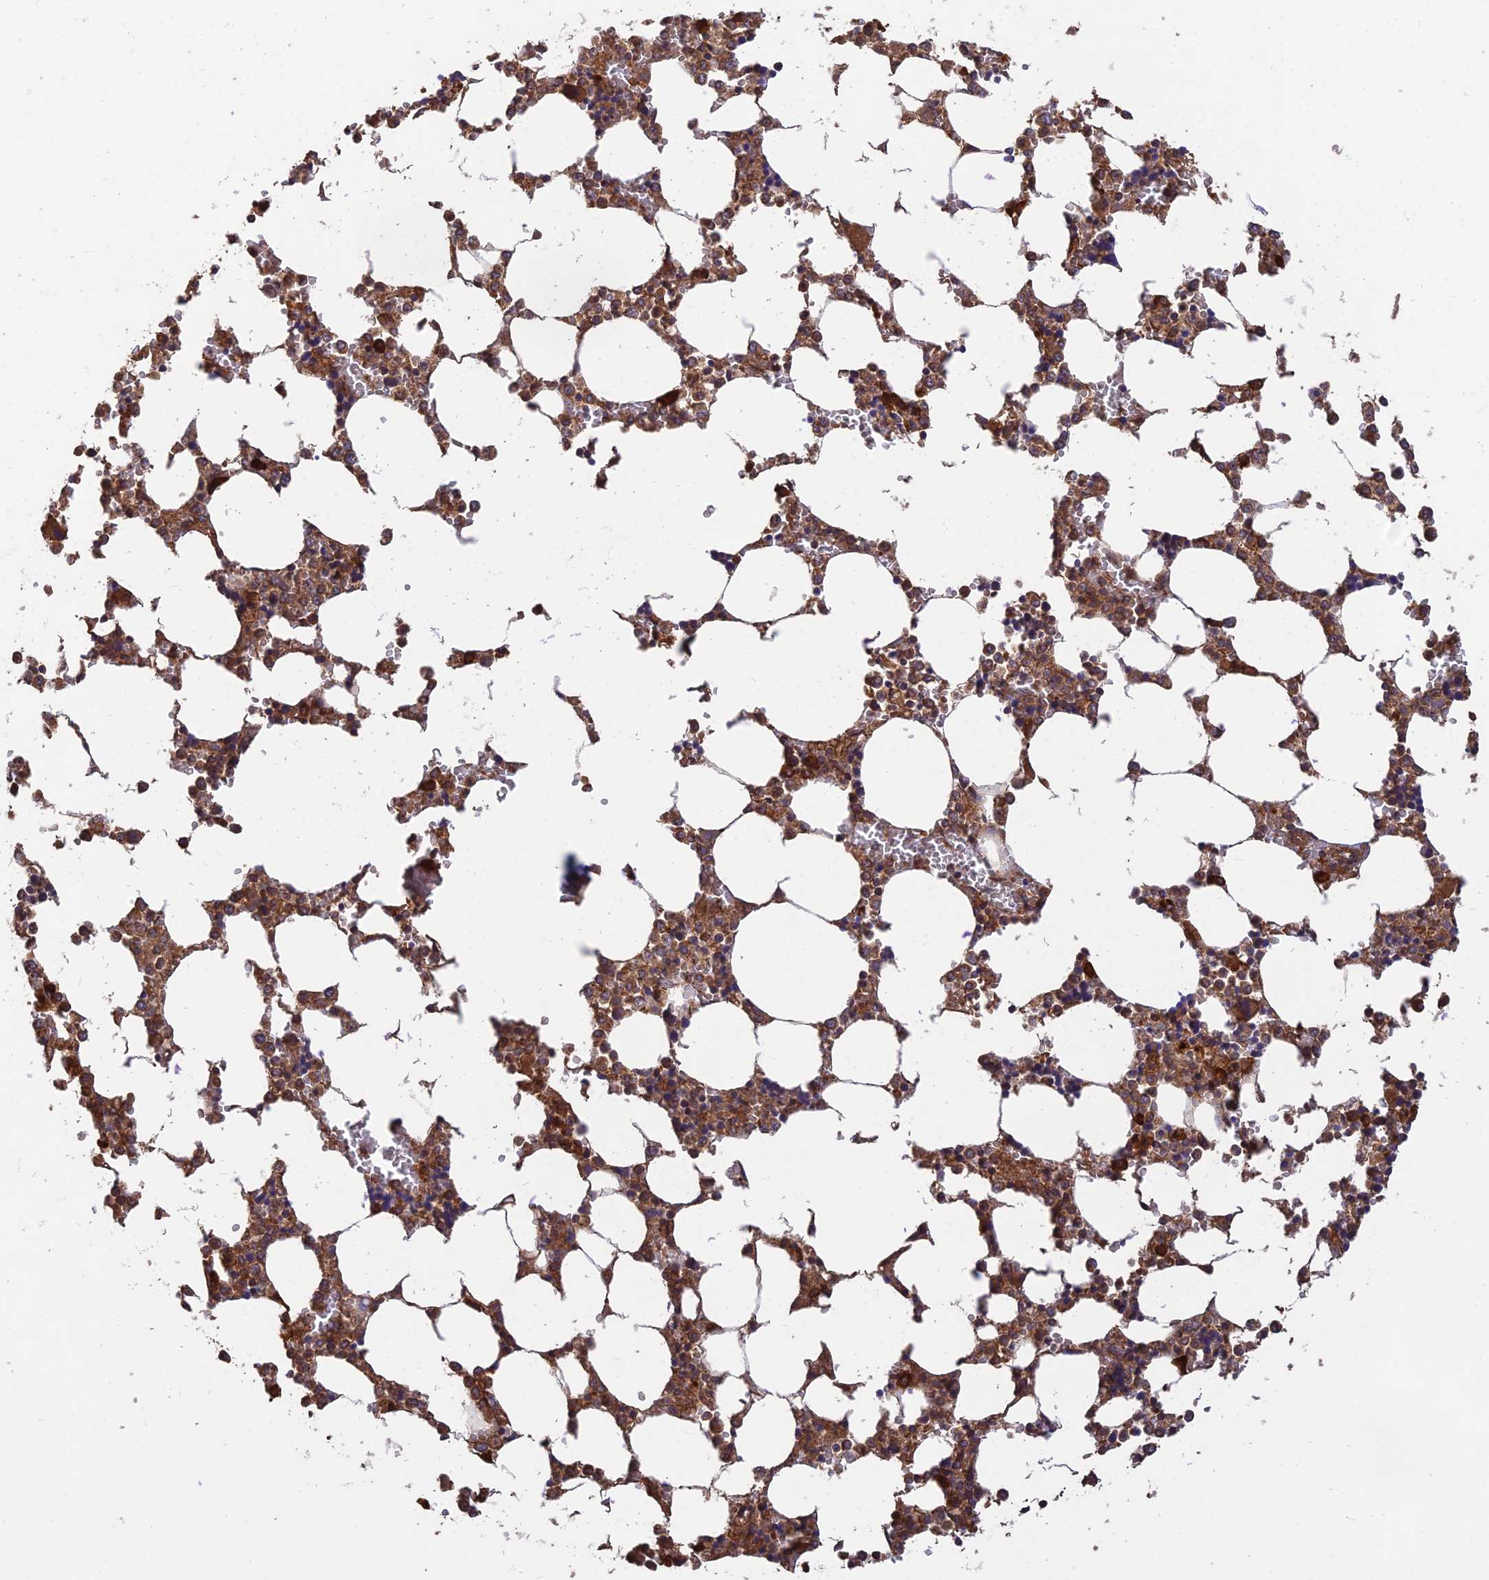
{"staining": {"intensity": "moderate", "quantity": ">75%", "location": "cytoplasmic/membranous"}, "tissue": "bone marrow", "cell_type": "Hematopoietic cells", "image_type": "normal", "snomed": [{"axis": "morphology", "description": "Normal tissue, NOS"}, {"axis": "topography", "description": "Bone marrow"}], "caption": "Bone marrow was stained to show a protein in brown. There is medium levels of moderate cytoplasmic/membranous positivity in about >75% of hematopoietic cells. The staining is performed using DAB (3,3'-diaminobenzidine) brown chromogen to label protein expression. The nuclei are counter-stained blue using hematoxylin.", "gene": "RELCH", "patient": {"sex": "male", "age": 64}}